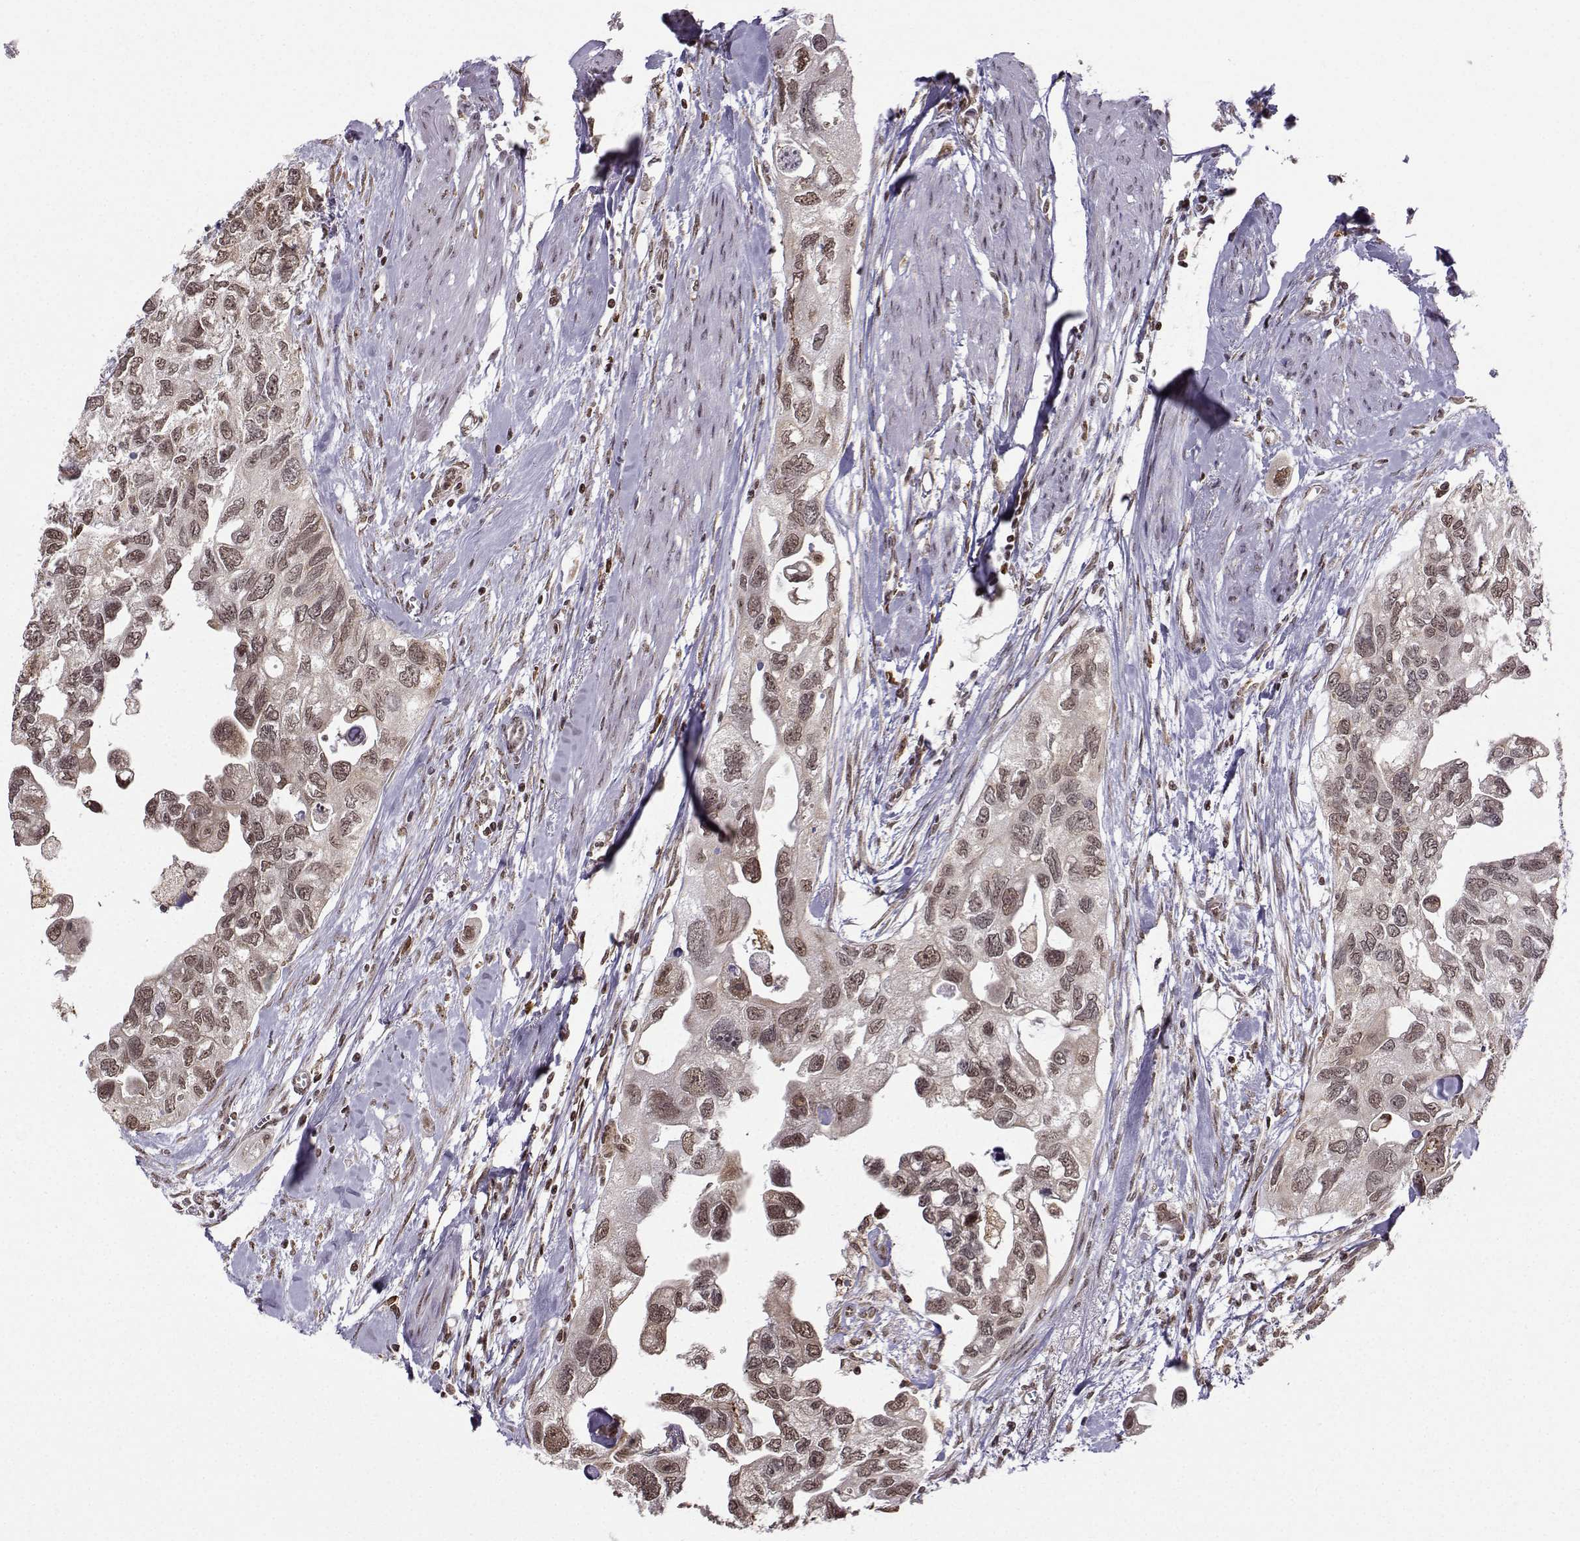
{"staining": {"intensity": "weak", "quantity": "25%-75%", "location": "nuclear"}, "tissue": "urothelial cancer", "cell_type": "Tumor cells", "image_type": "cancer", "snomed": [{"axis": "morphology", "description": "Urothelial carcinoma, High grade"}, {"axis": "topography", "description": "Urinary bladder"}], "caption": "Immunohistochemistry (DAB (3,3'-diaminobenzidine)) staining of human urothelial cancer shows weak nuclear protein positivity in about 25%-75% of tumor cells. Using DAB (brown) and hematoxylin (blue) stains, captured at high magnification using brightfield microscopy.", "gene": "EZH1", "patient": {"sex": "male", "age": 59}}